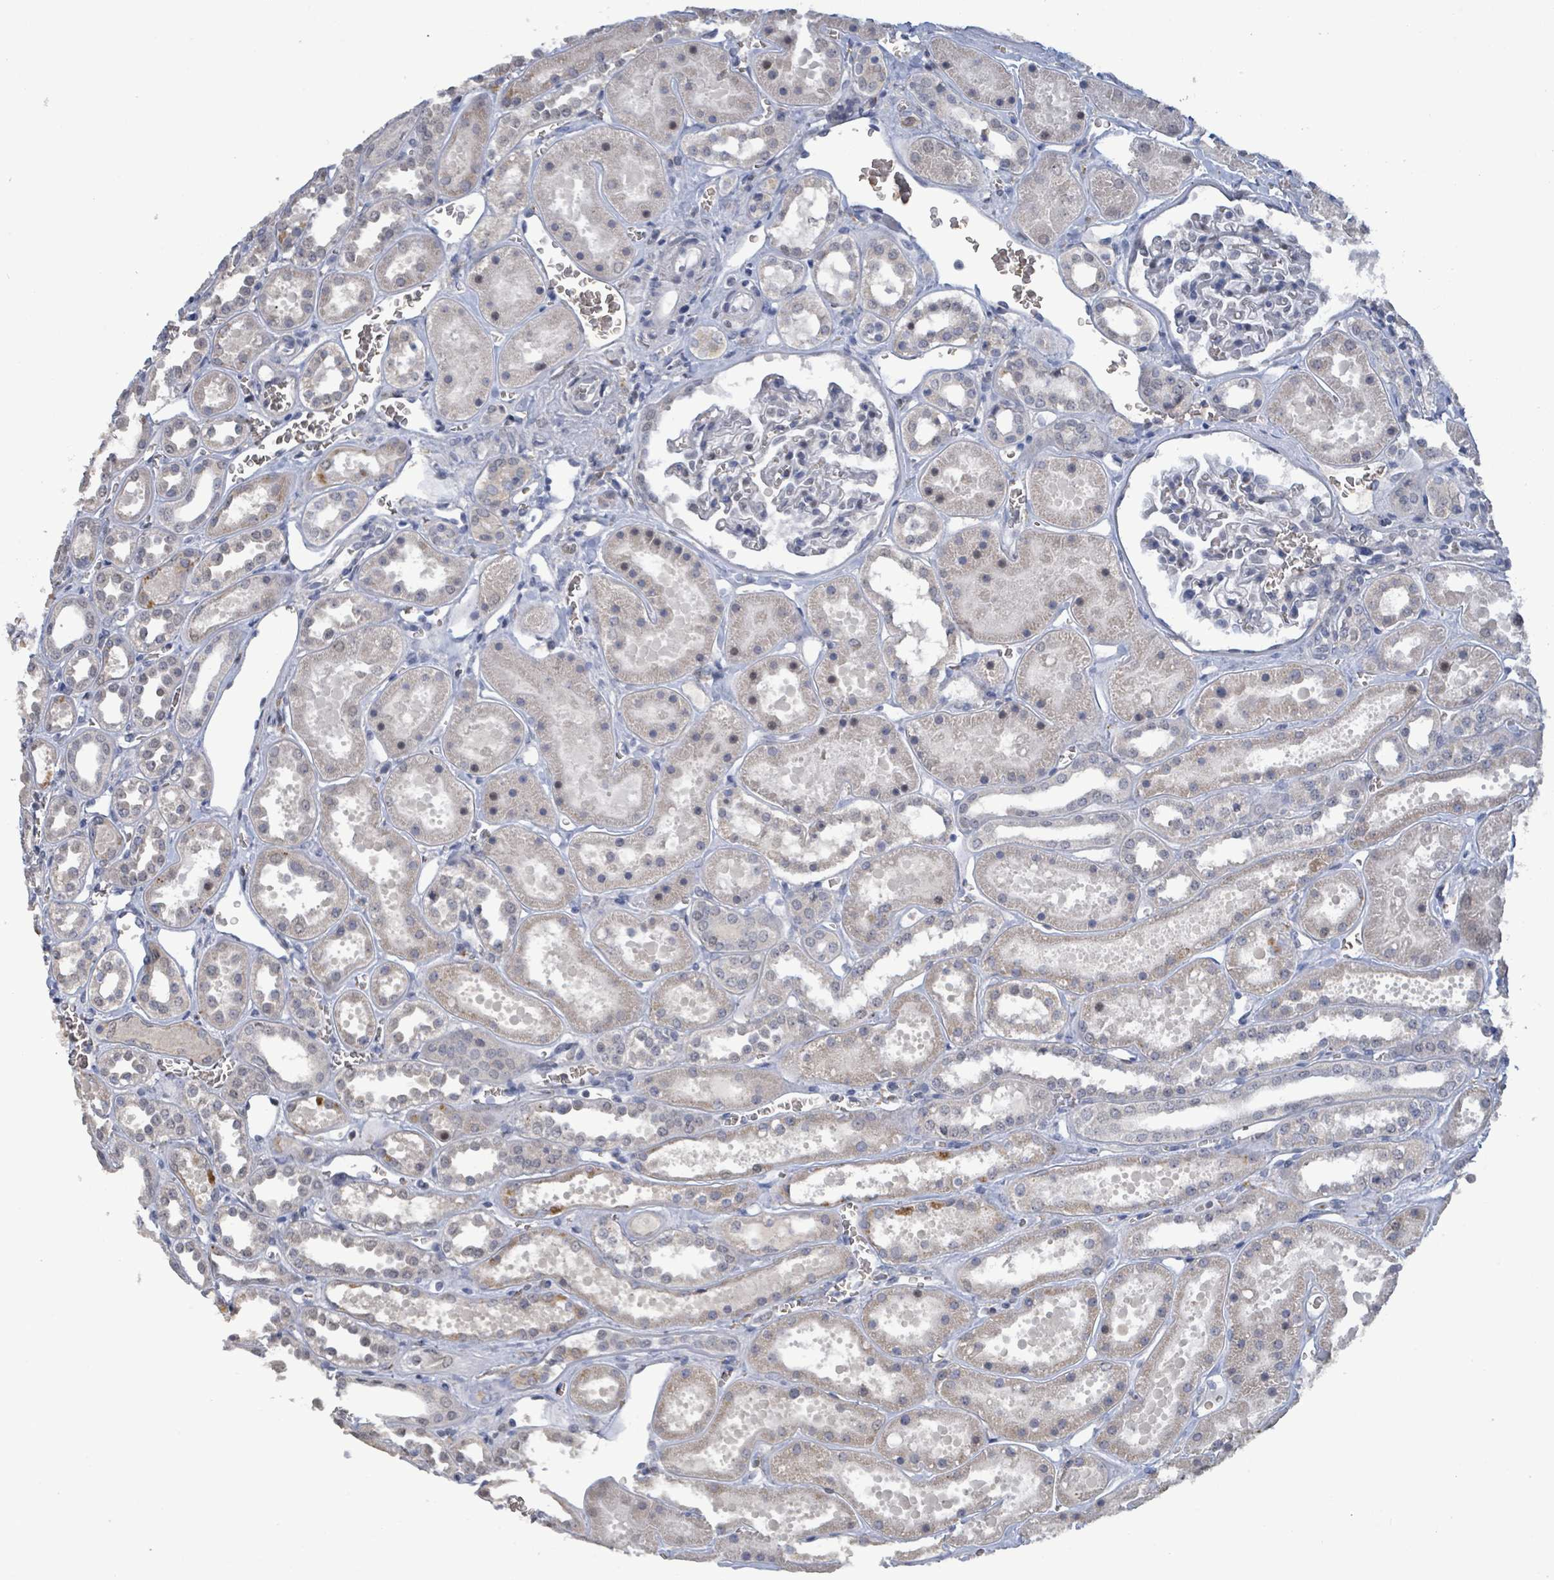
{"staining": {"intensity": "negative", "quantity": "none", "location": "none"}, "tissue": "kidney", "cell_type": "Cells in glomeruli", "image_type": "normal", "snomed": [{"axis": "morphology", "description": "Normal tissue, NOS"}, {"axis": "topography", "description": "Kidney"}], "caption": "Immunohistochemical staining of normal kidney shows no significant staining in cells in glomeruli.", "gene": "SEBOX", "patient": {"sex": "female", "age": 41}}